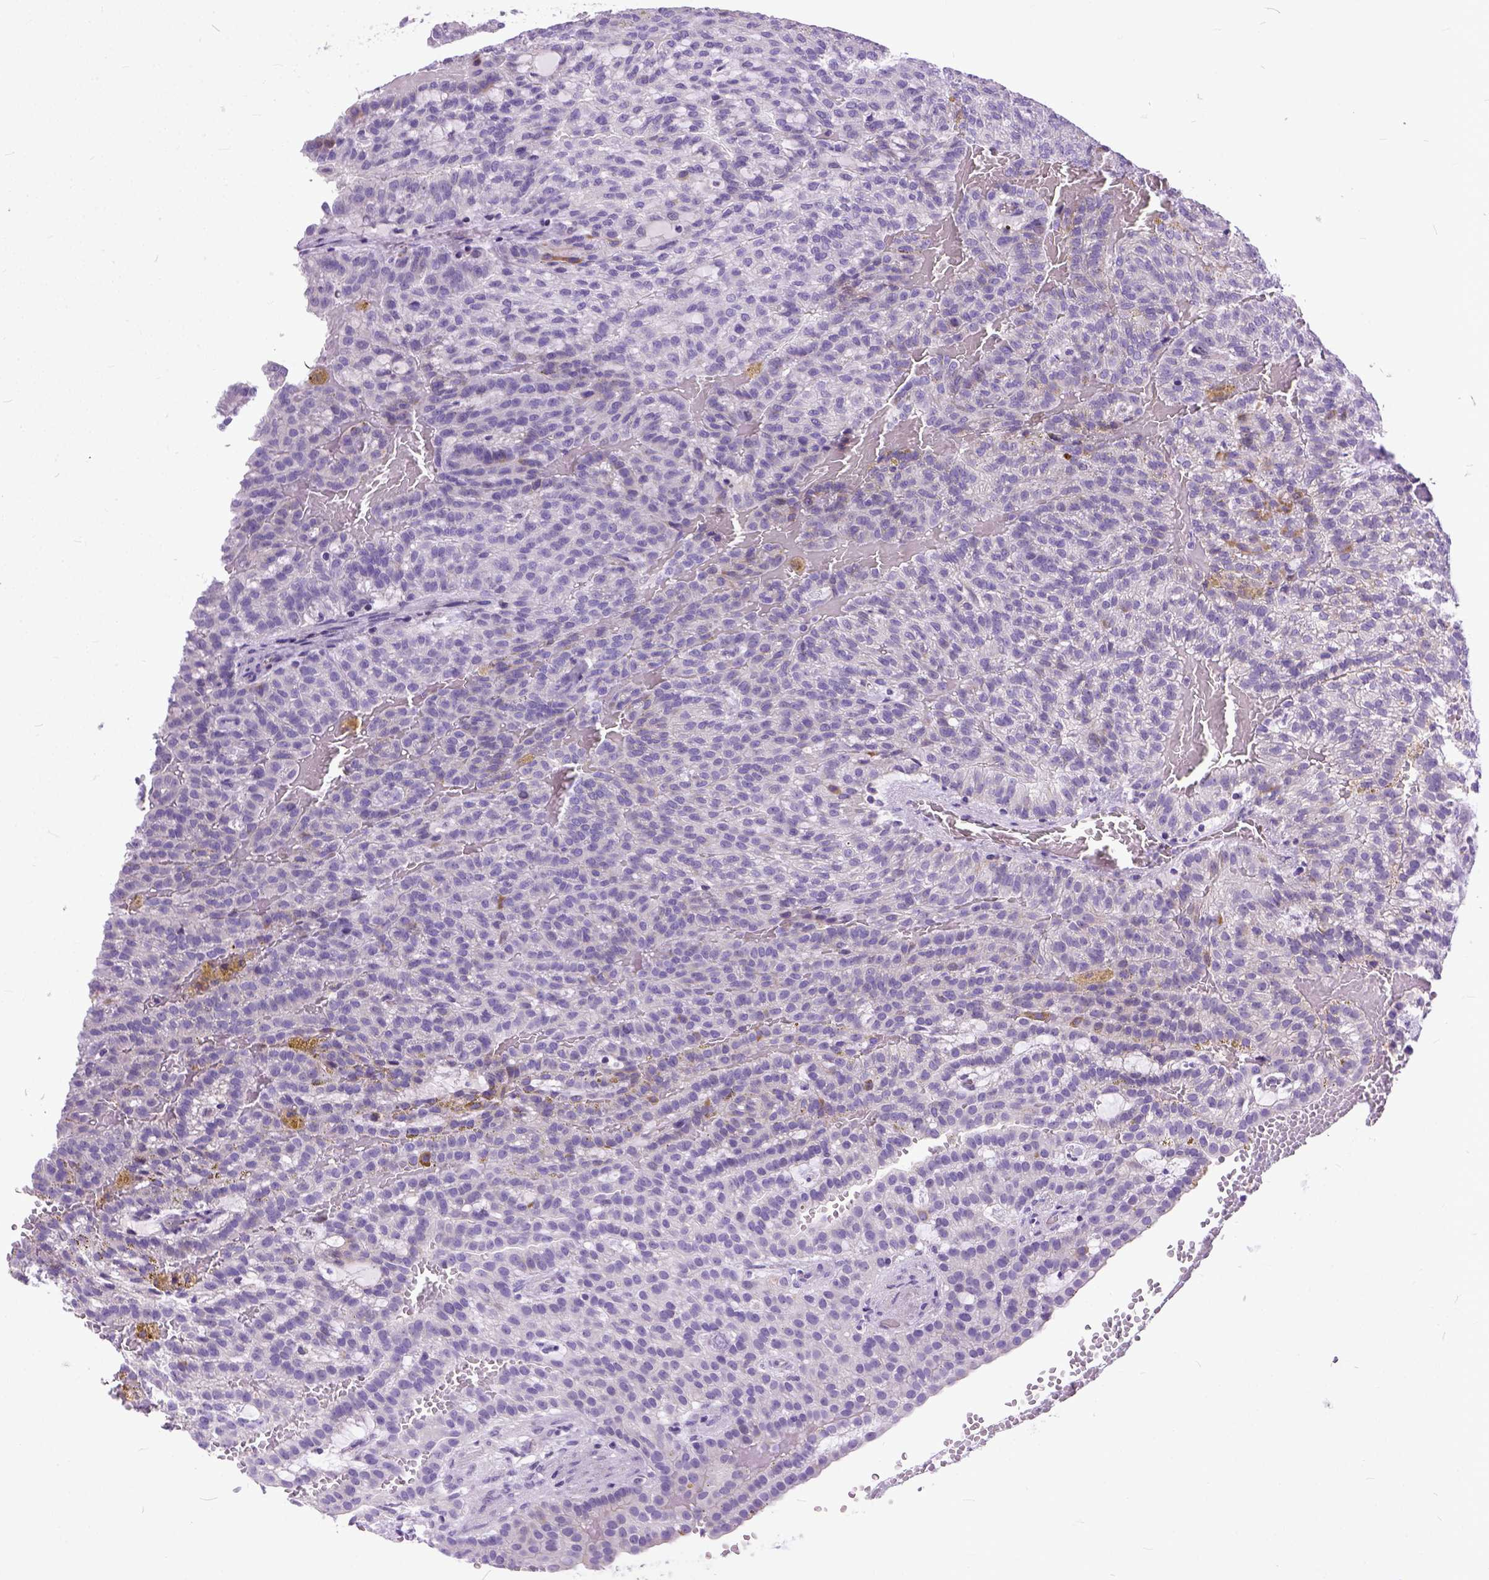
{"staining": {"intensity": "negative", "quantity": "none", "location": "none"}, "tissue": "renal cancer", "cell_type": "Tumor cells", "image_type": "cancer", "snomed": [{"axis": "morphology", "description": "Adenocarcinoma, NOS"}, {"axis": "topography", "description": "Kidney"}], "caption": "Tumor cells are negative for protein expression in human renal cancer (adenocarcinoma).", "gene": "PLK5", "patient": {"sex": "male", "age": 63}}